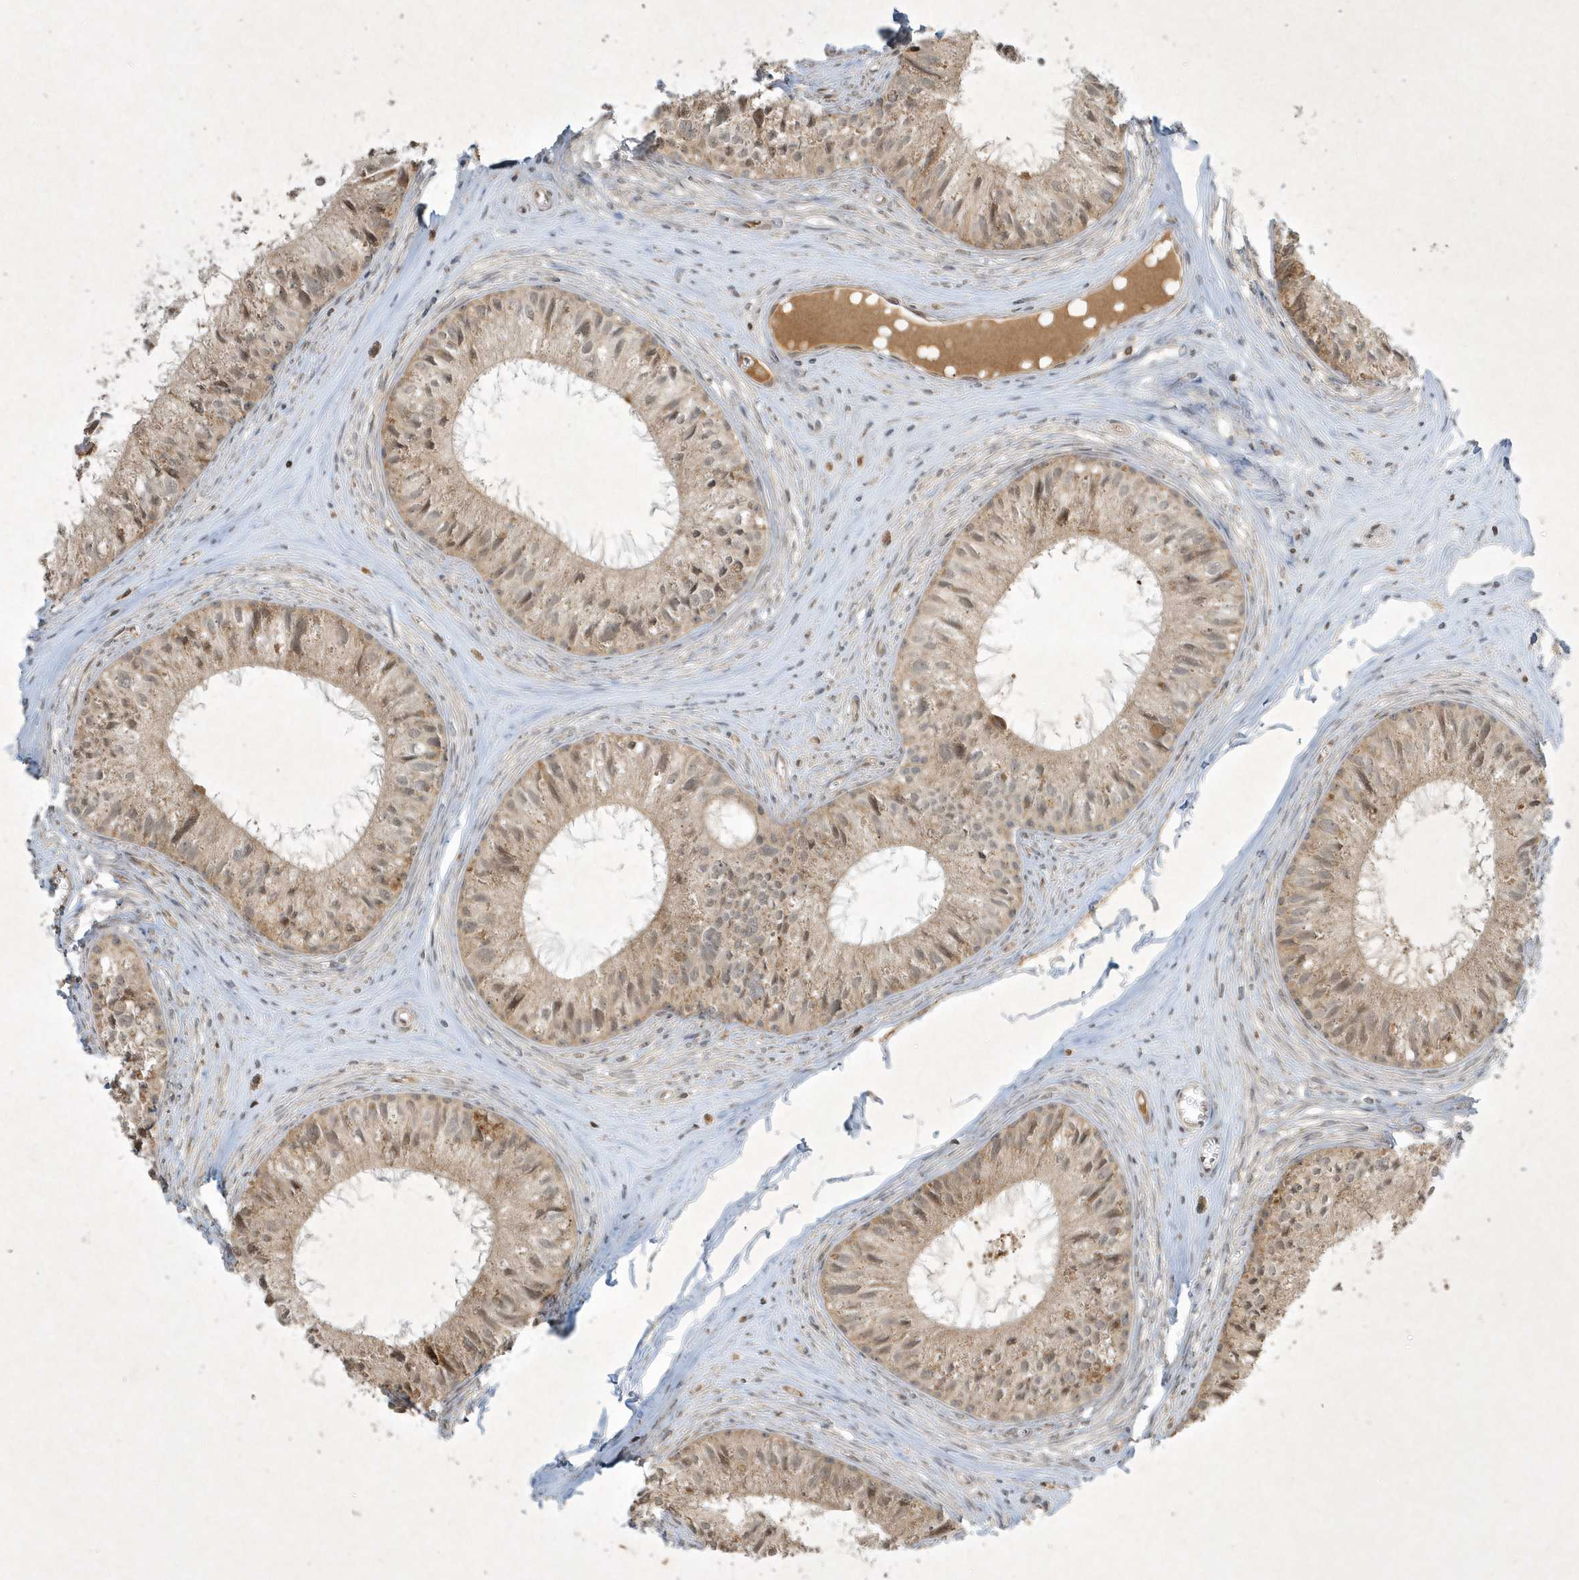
{"staining": {"intensity": "moderate", "quantity": "25%-75%", "location": "cytoplasmic/membranous"}, "tissue": "epididymis", "cell_type": "Glandular cells", "image_type": "normal", "snomed": [{"axis": "morphology", "description": "Normal tissue, NOS"}, {"axis": "topography", "description": "Epididymis"}], "caption": "IHC (DAB) staining of unremarkable human epididymis demonstrates moderate cytoplasmic/membranous protein positivity in approximately 25%-75% of glandular cells.", "gene": "PLTP", "patient": {"sex": "male", "age": 36}}